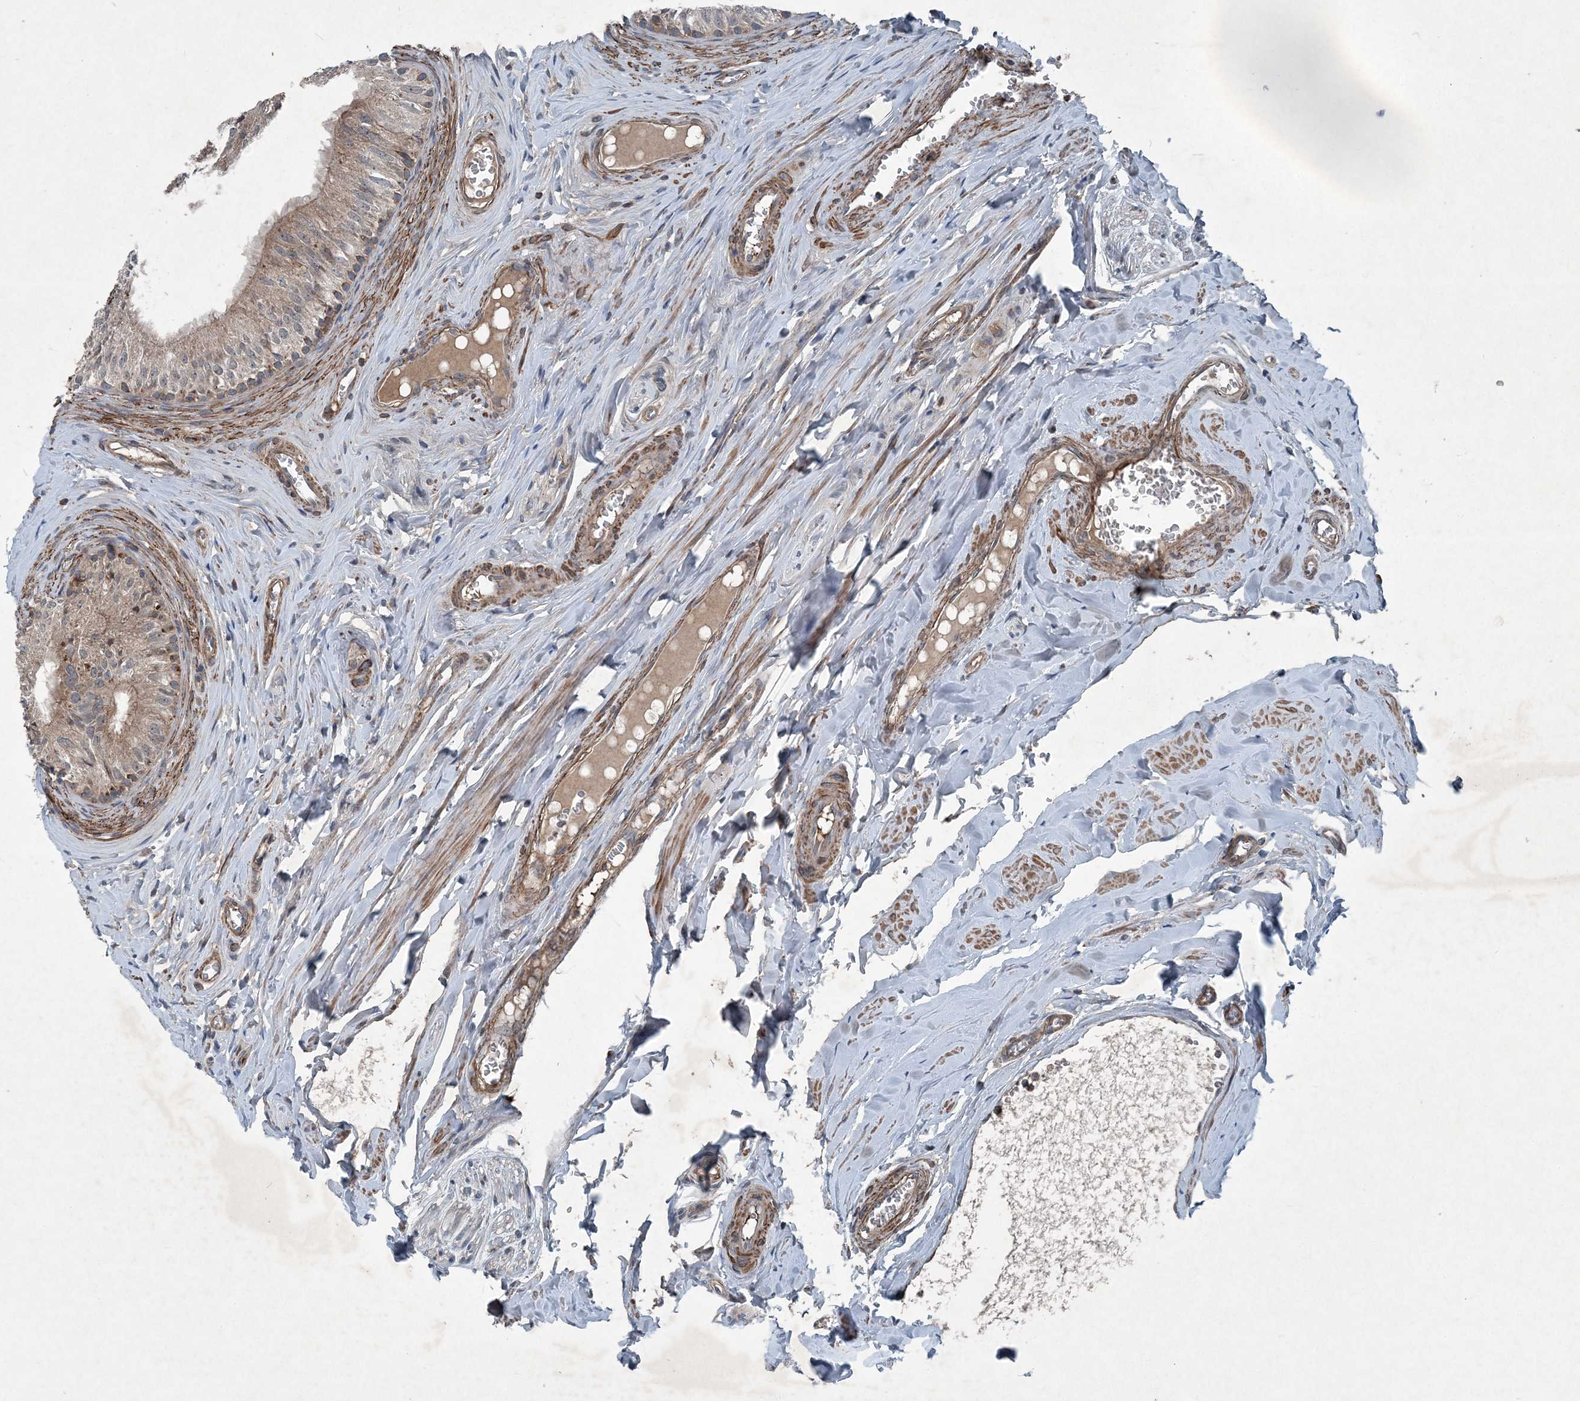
{"staining": {"intensity": "moderate", "quantity": "25%-75%", "location": "cytoplasmic/membranous"}, "tissue": "epididymis", "cell_type": "Glandular cells", "image_type": "normal", "snomed": [{"axis": "morphology", "description": "Normal tissue, NOS"}, {"axis": "topography", "description": "Epididymis"}], "caption": "Immunohistochemistry micrograph of unremarkable human epididymis stained for a protein (brown), which shows medium levels of moderate cytoplasmic/membranous positivity in about 25%-75% of glandular cells.", "gene": "NDUFA2", "patient": {"sex": "male", "age": 46}}